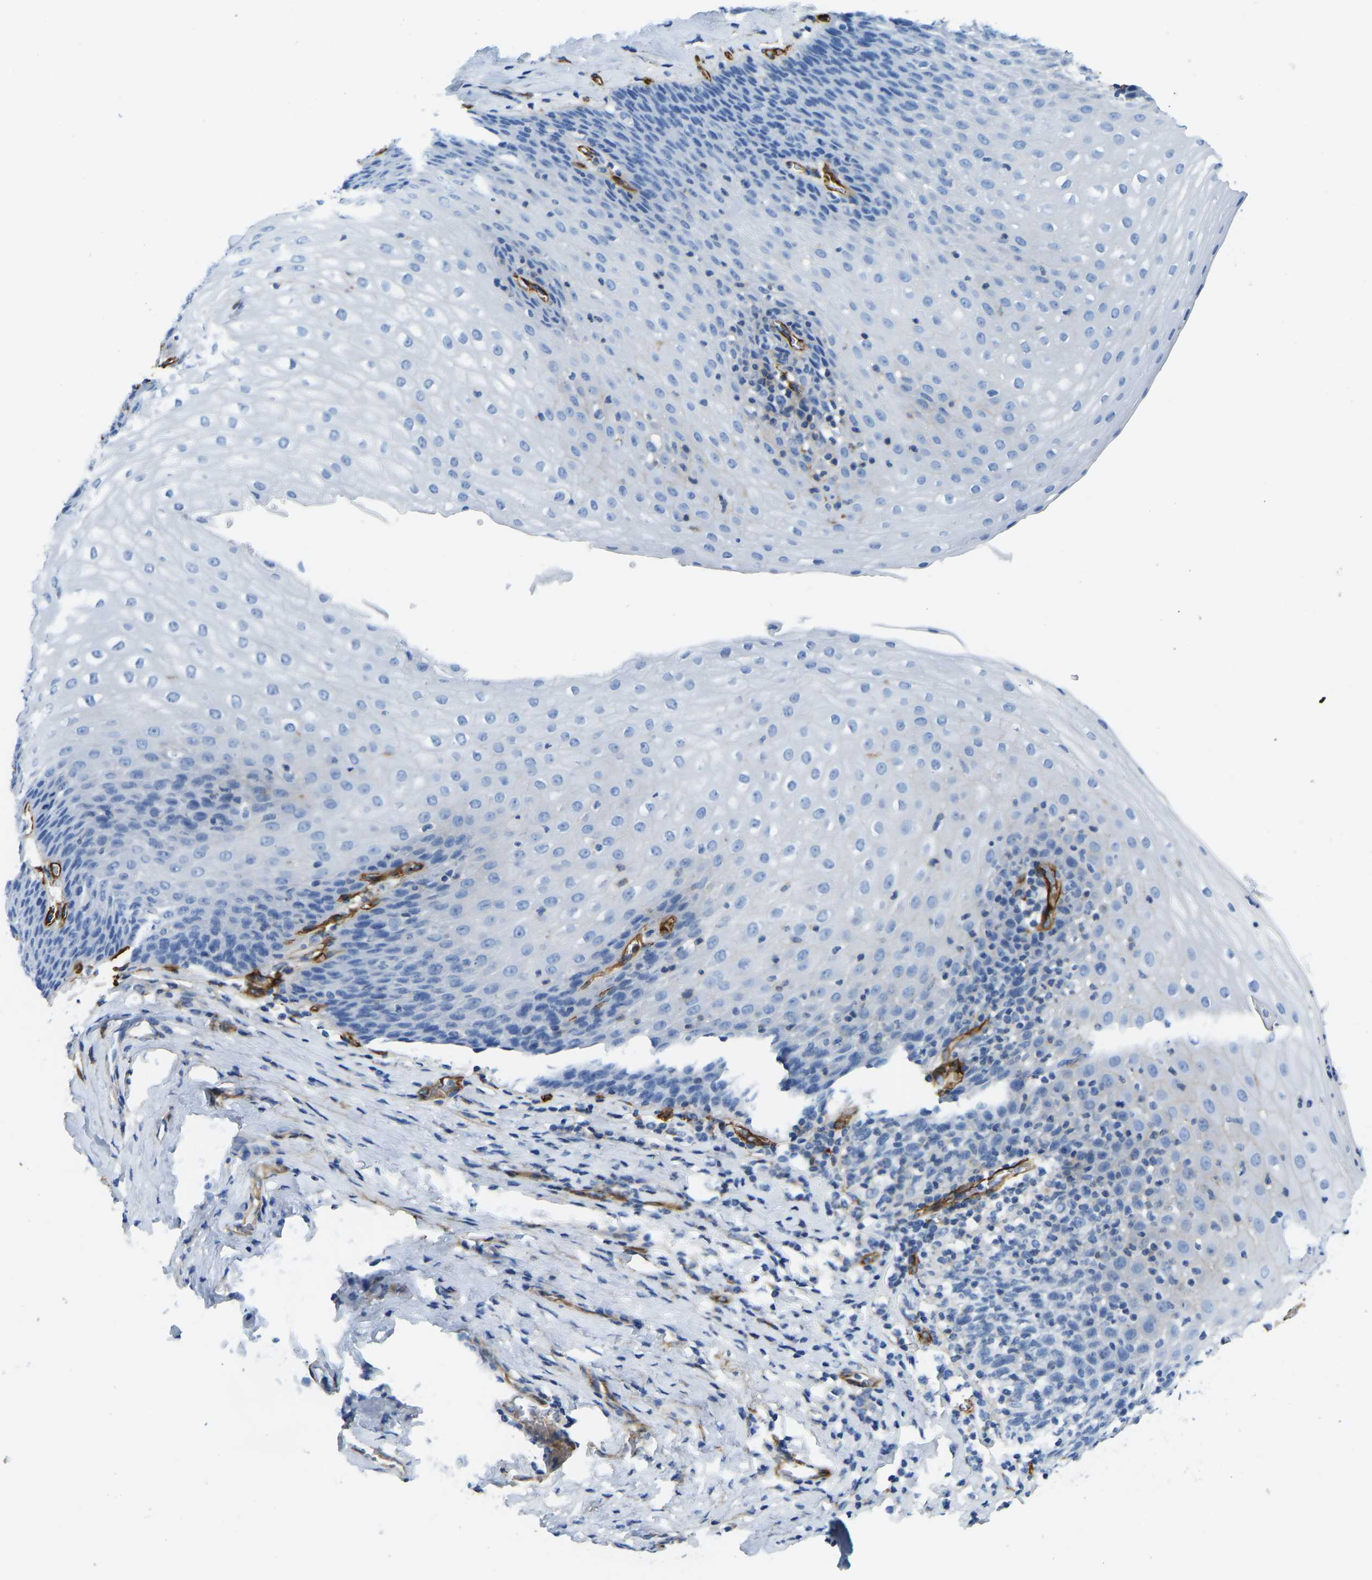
{"staining": {"intensity": "negative", "quantity": "none", "location": "none"}, "tissue": "esophagus", "cell_type": "Squamous epithelial cells", "image_type": "normal", "snomed": [{"axis": "morphology", "description": "Normal tissue, NOS"}, {"axis": "topography", "description": "Esophagus"}], "caption": "Image shows no protein positivity in squamous epithelial cells of benign esophagus.", "gene": "COL15A1", "patient": {"sex": "female", "age": 61}}